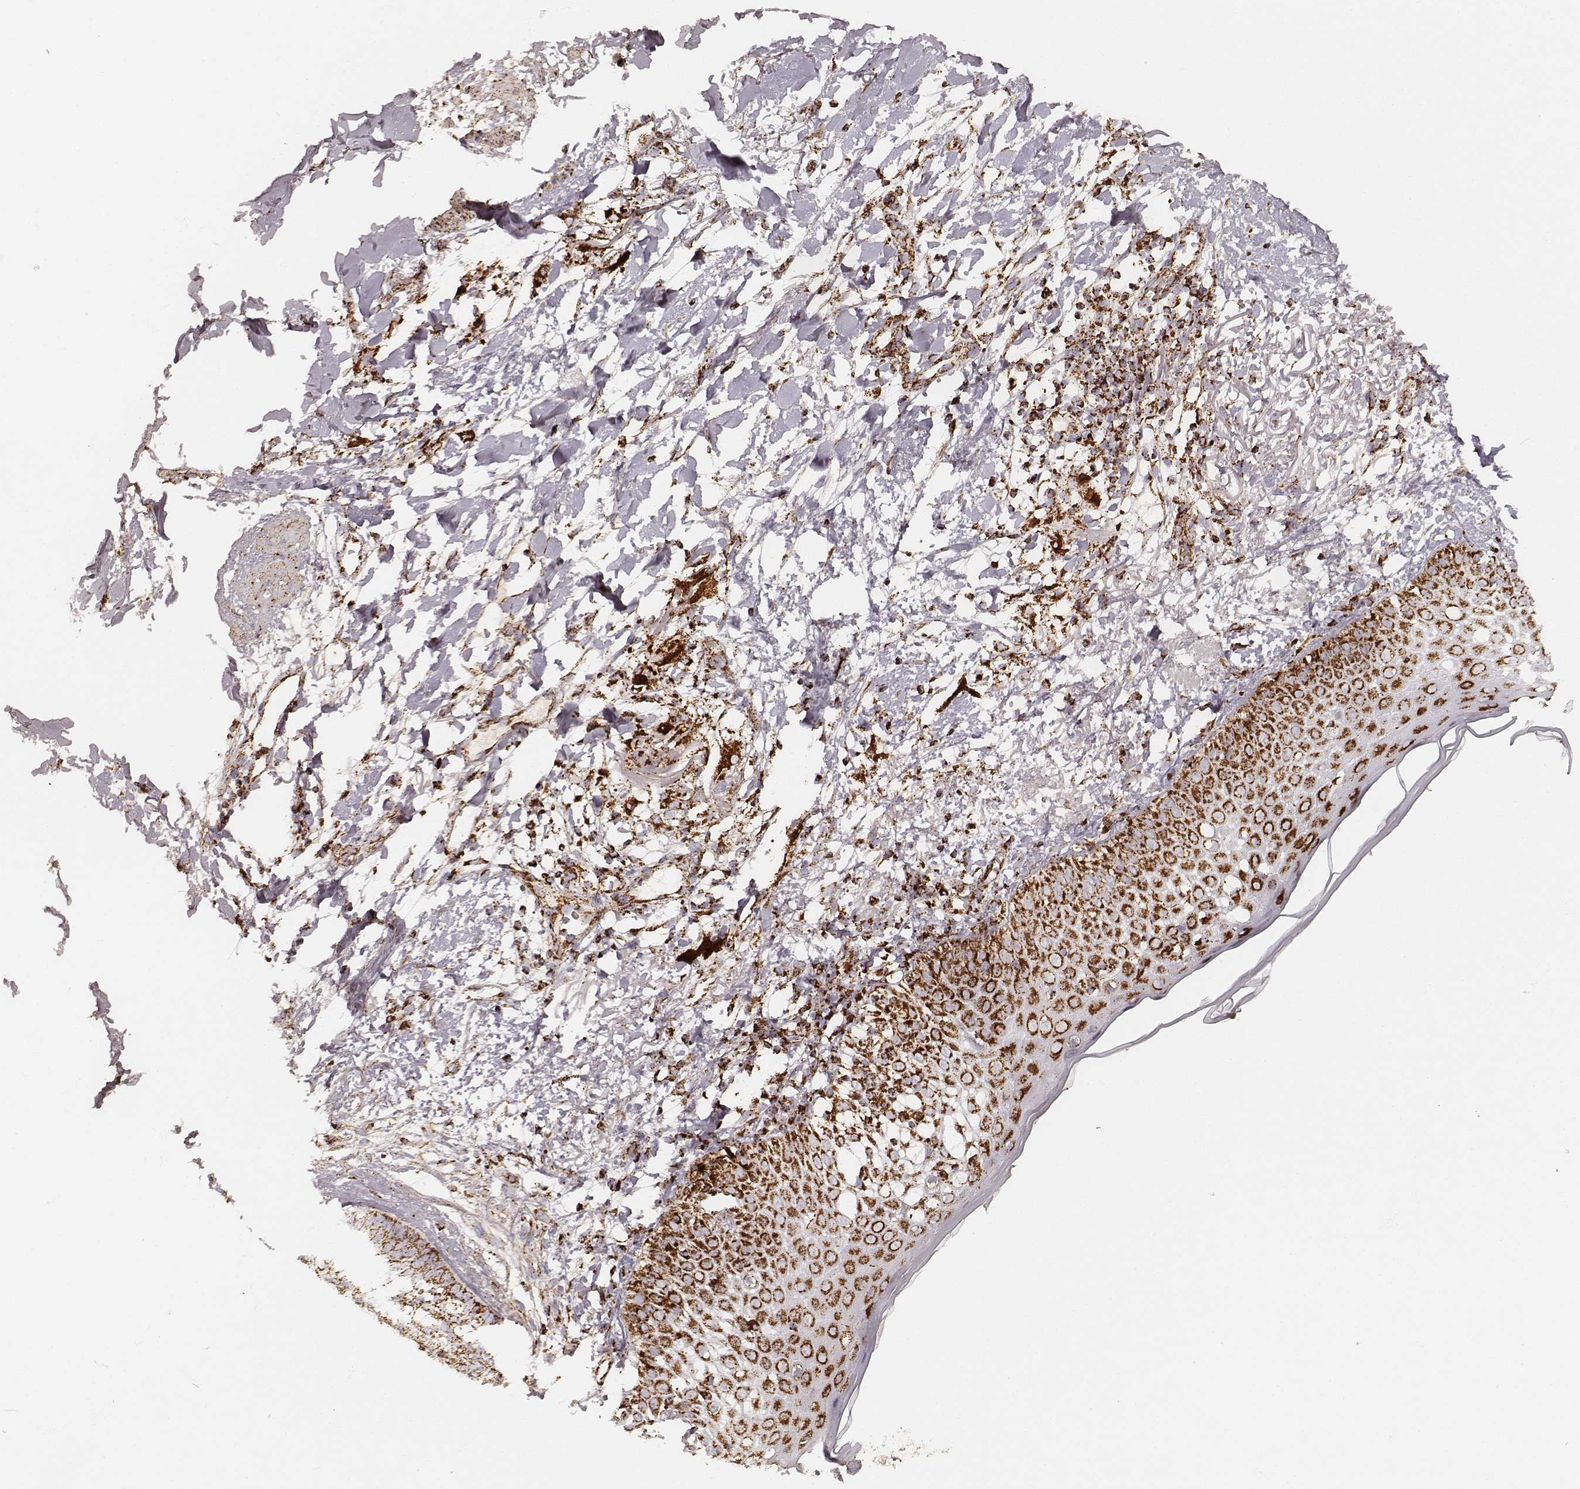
{"staining": {"intensity": "strong", "quantity": ">75%", "location": "cytoplasmic/membranous"}, "tissue": "skin cancer", "cell_type": "Tumor cells", "image_type": "cancer", "snomed": [{"axis": "morphology", "description": "Normal tissue, NOS"}, {"axis": "morphology", "description": "Basal cell carcinoma"}, {"axis": "topography", "description": "Skin"}], "caption": "Basal cell carcinoma (skin) stained with DAB immunohistochemistry exhibits high levels of strong cytoplasmic/membranous positivity in approximately >75% of tumor cells.", "gene": "CS", "patient": {"sex": "male", "age": 84}}